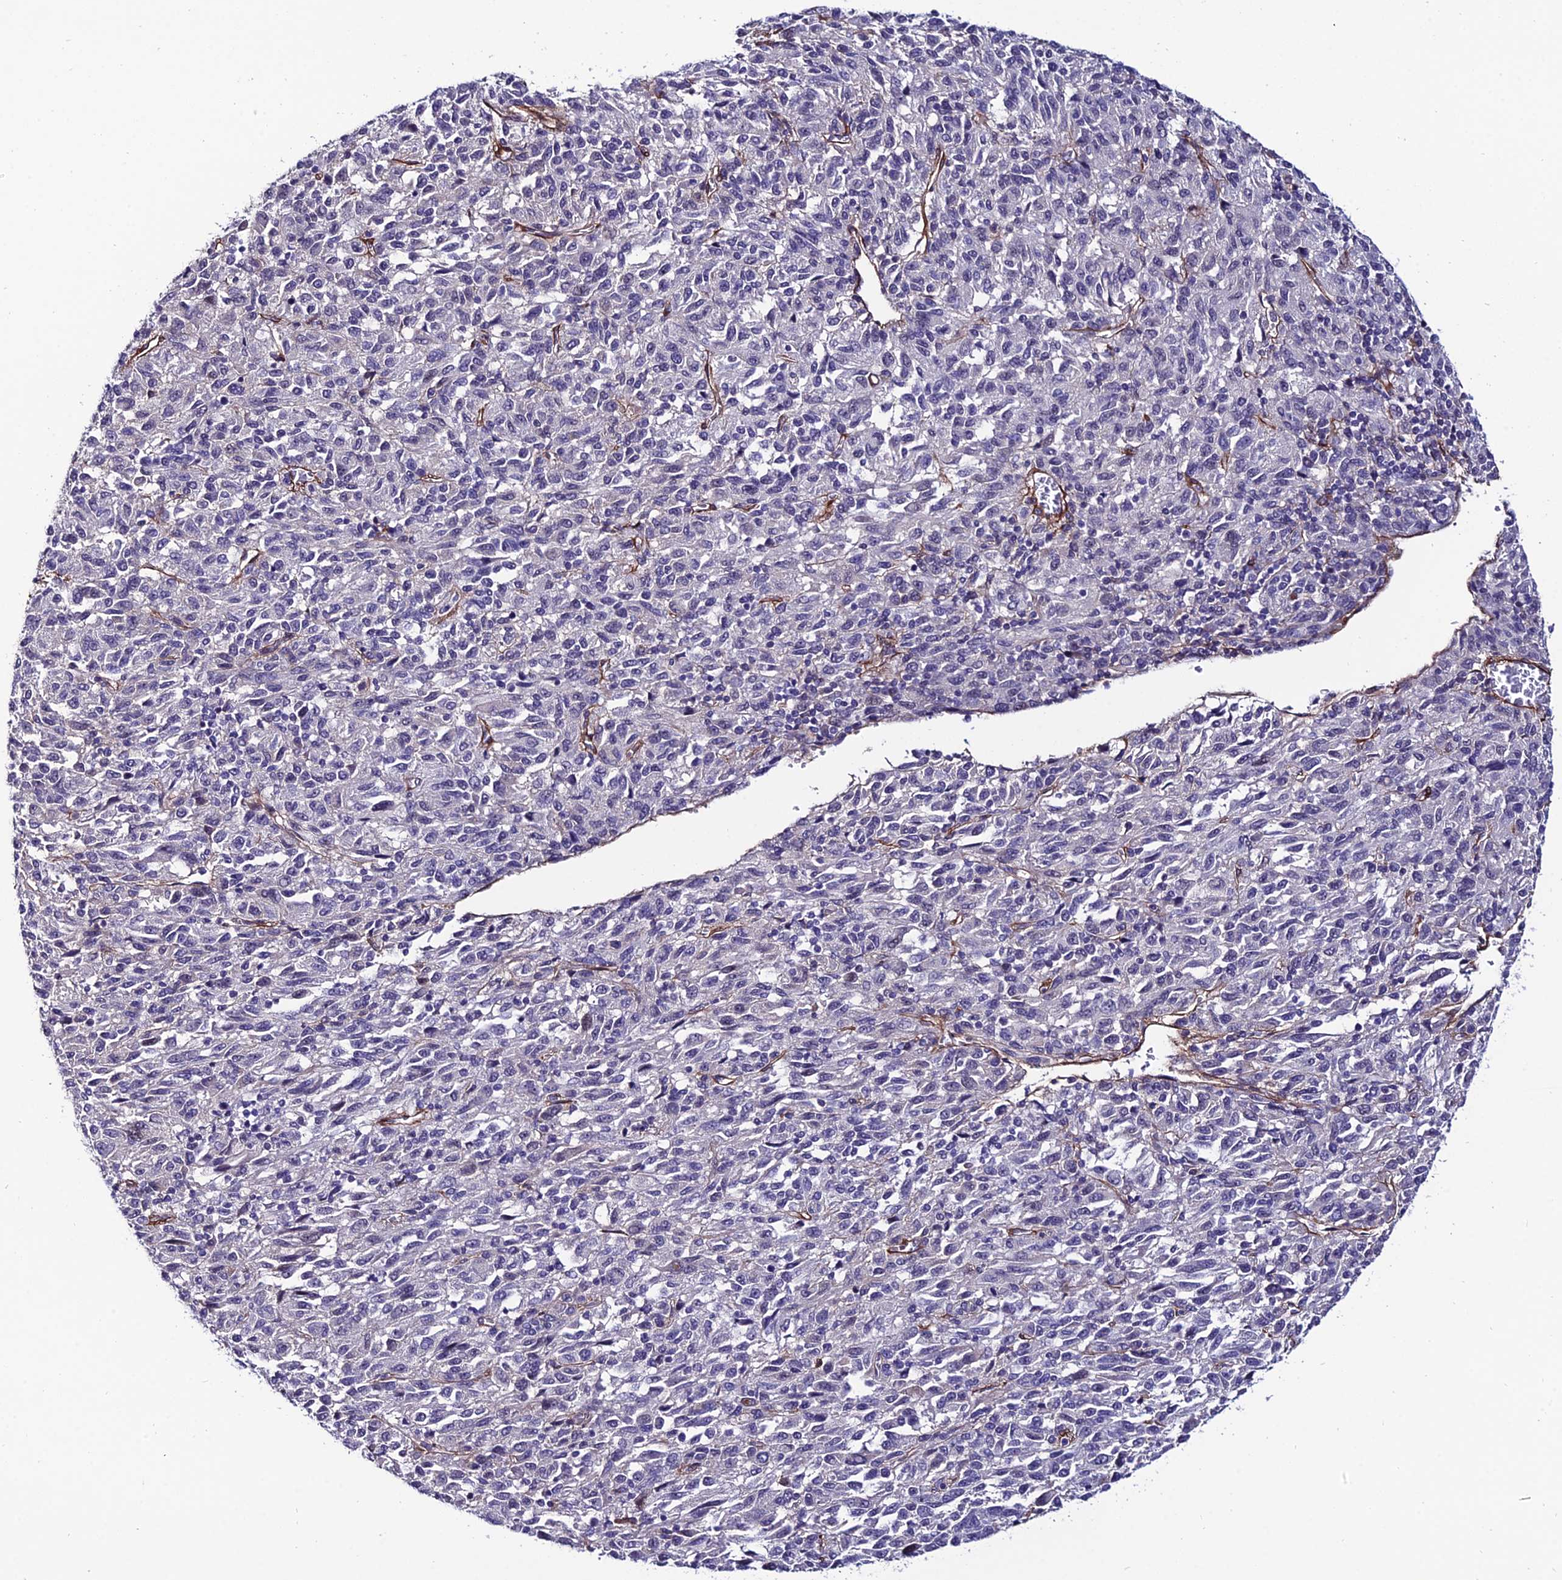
{"staining": {"intensity": "negative", "quantity": "none", "location": "none"}, "tissue": "melanoma", "cell_type": "Tumor cells", "image_type": "cancer", "snomed": [{"axis": "morphology", "description": "Malignant melanoma, Metastatic site"}, {"axis": "topography", "description": "Lung"}], "caption": "Immunohistochemistry (IHC) image of human melanoma stained for a protein (brown), which displays no staining in tumor cells.", "gene": "SYT15", "patient": {"sex": "male", "age": 64}}